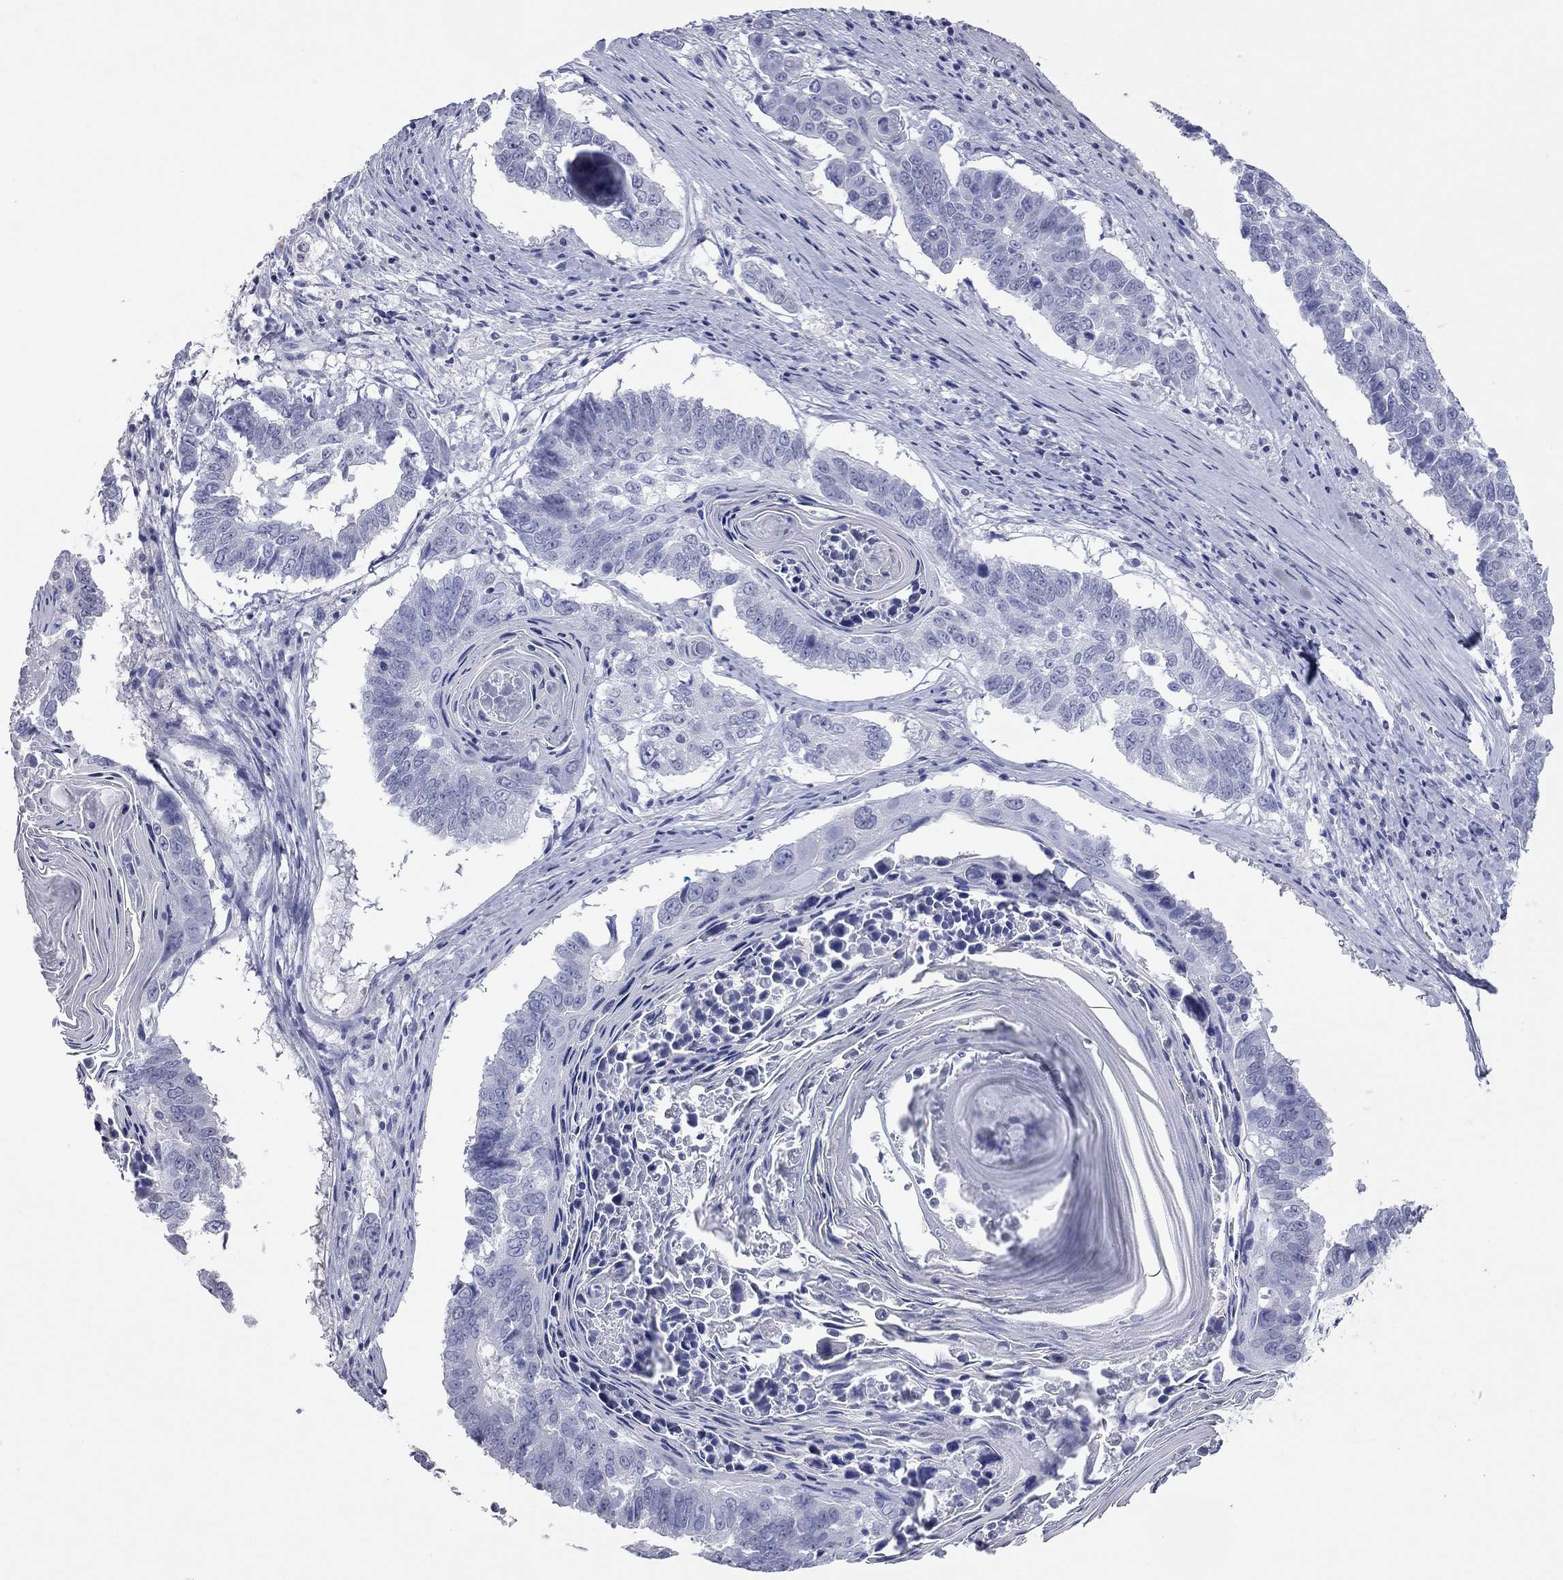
{"staining": {"intensity": "negative", "quantity": "none", "location": "none"}, "tissue": "lung cancer", "cell_type": "Tumor cells", "image_type": "cancer", "snomed": [{"axis": "morphology", "description": "Squamous cell carcinoma, NOS"}, {"axis": "topography", "description": "Lung"}], "caption": "Lung cancer was stained to show a protein in brown. There is no significant expression in tumor cells.", "gene": "ACTL7B", "patient": {"sex": "male", "age": 73}}